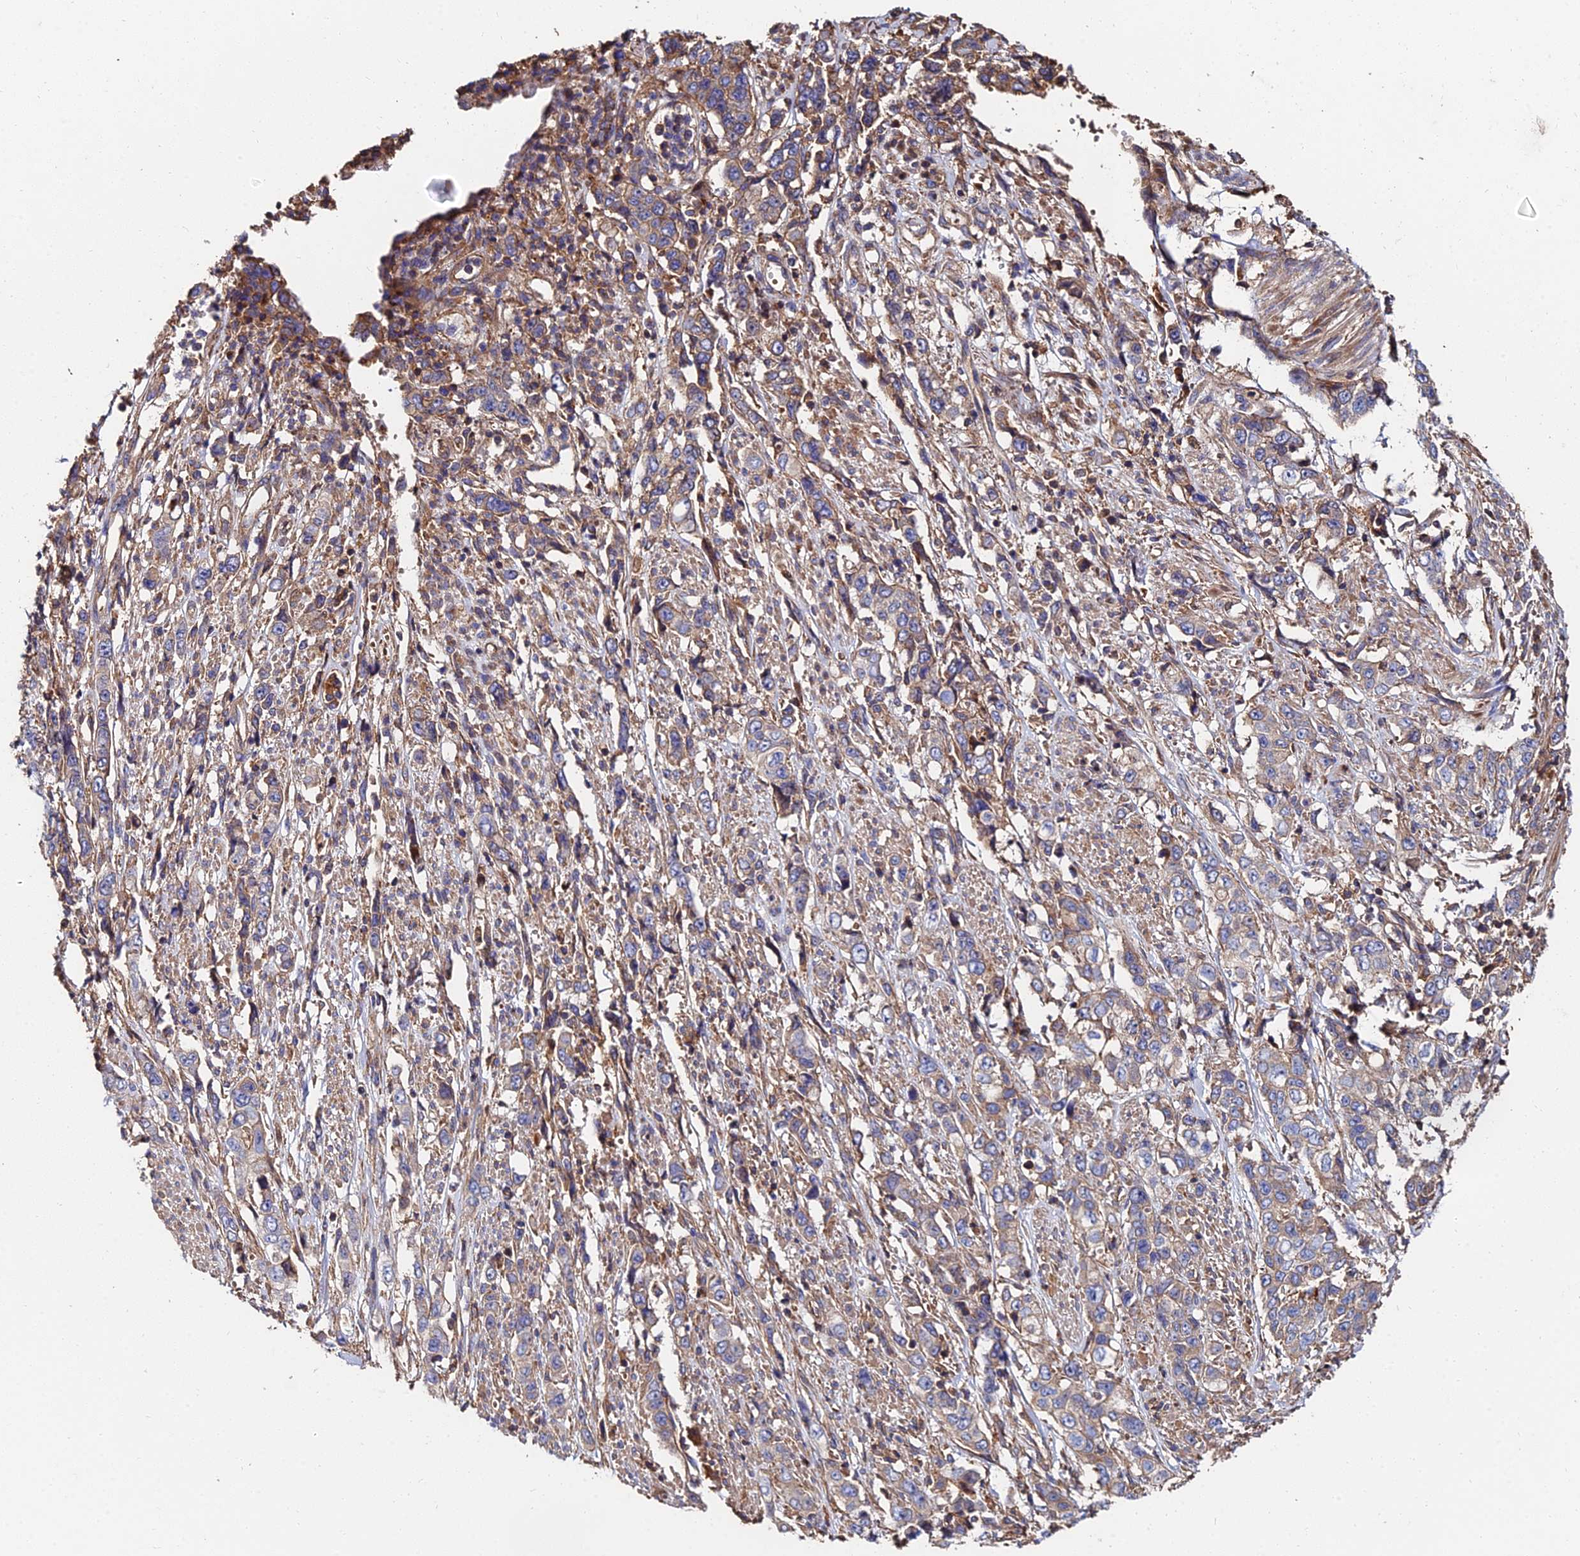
{"staining": {"intensity": "weak", "quantity": "25%-75%", "location": "cytoplasmic/membranous"}, "tissue": "stomach cancer", "cell_type": "Tumor cells", "image_type": "cancer", "snomed": [{"axis": "morphology", "description": "Adenocarcinoma, NOS"}, {"axis": "topography", "description": "Stomach, upper"}], "caption": "Approximately 25%-75% of tumor cells in stomach adenocarcinoma reveal weak cytoplasmic/membranous protein expression as visualized by brown immunohistochemical staining.", "gene": "EXT1", "patient": {"sex": "male", "age": 62}}